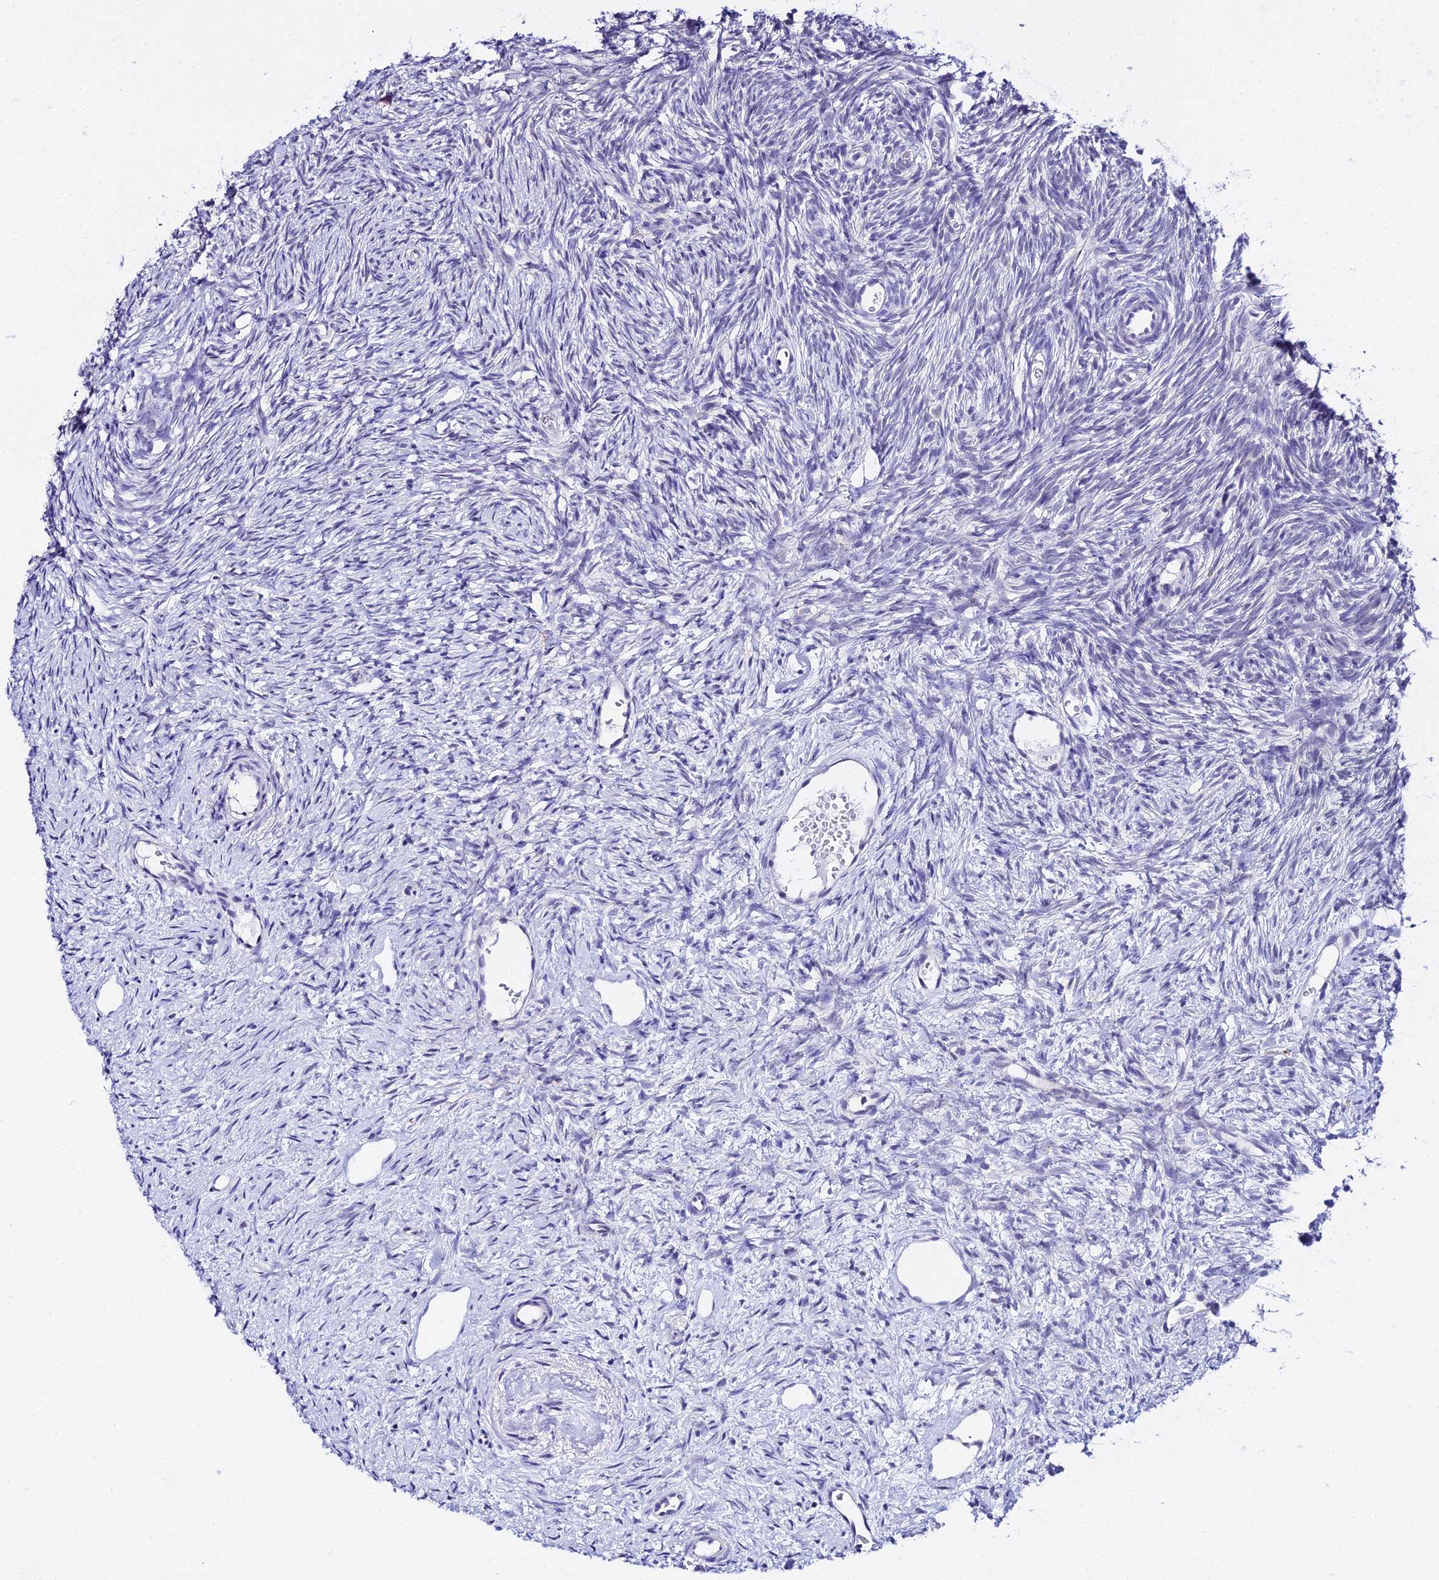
{"staining": {"intensity": "negative", "quantity": "none", "location": "none"}, "tissue": "ovary", "cell_type": "Ovarian stroma cells", "image_type": "normal", "snomed": [{"axis": "morphology", "description": "Normal tissue, NOS"}, {"axis": "topography", "description": "Ovary"}], "caption": "This is an IHC image of normal human ovary. There is no staining in ovarian stroma cells.", "gene": "ATG16L2", "patient": {"sex": "female", "age": 51}}